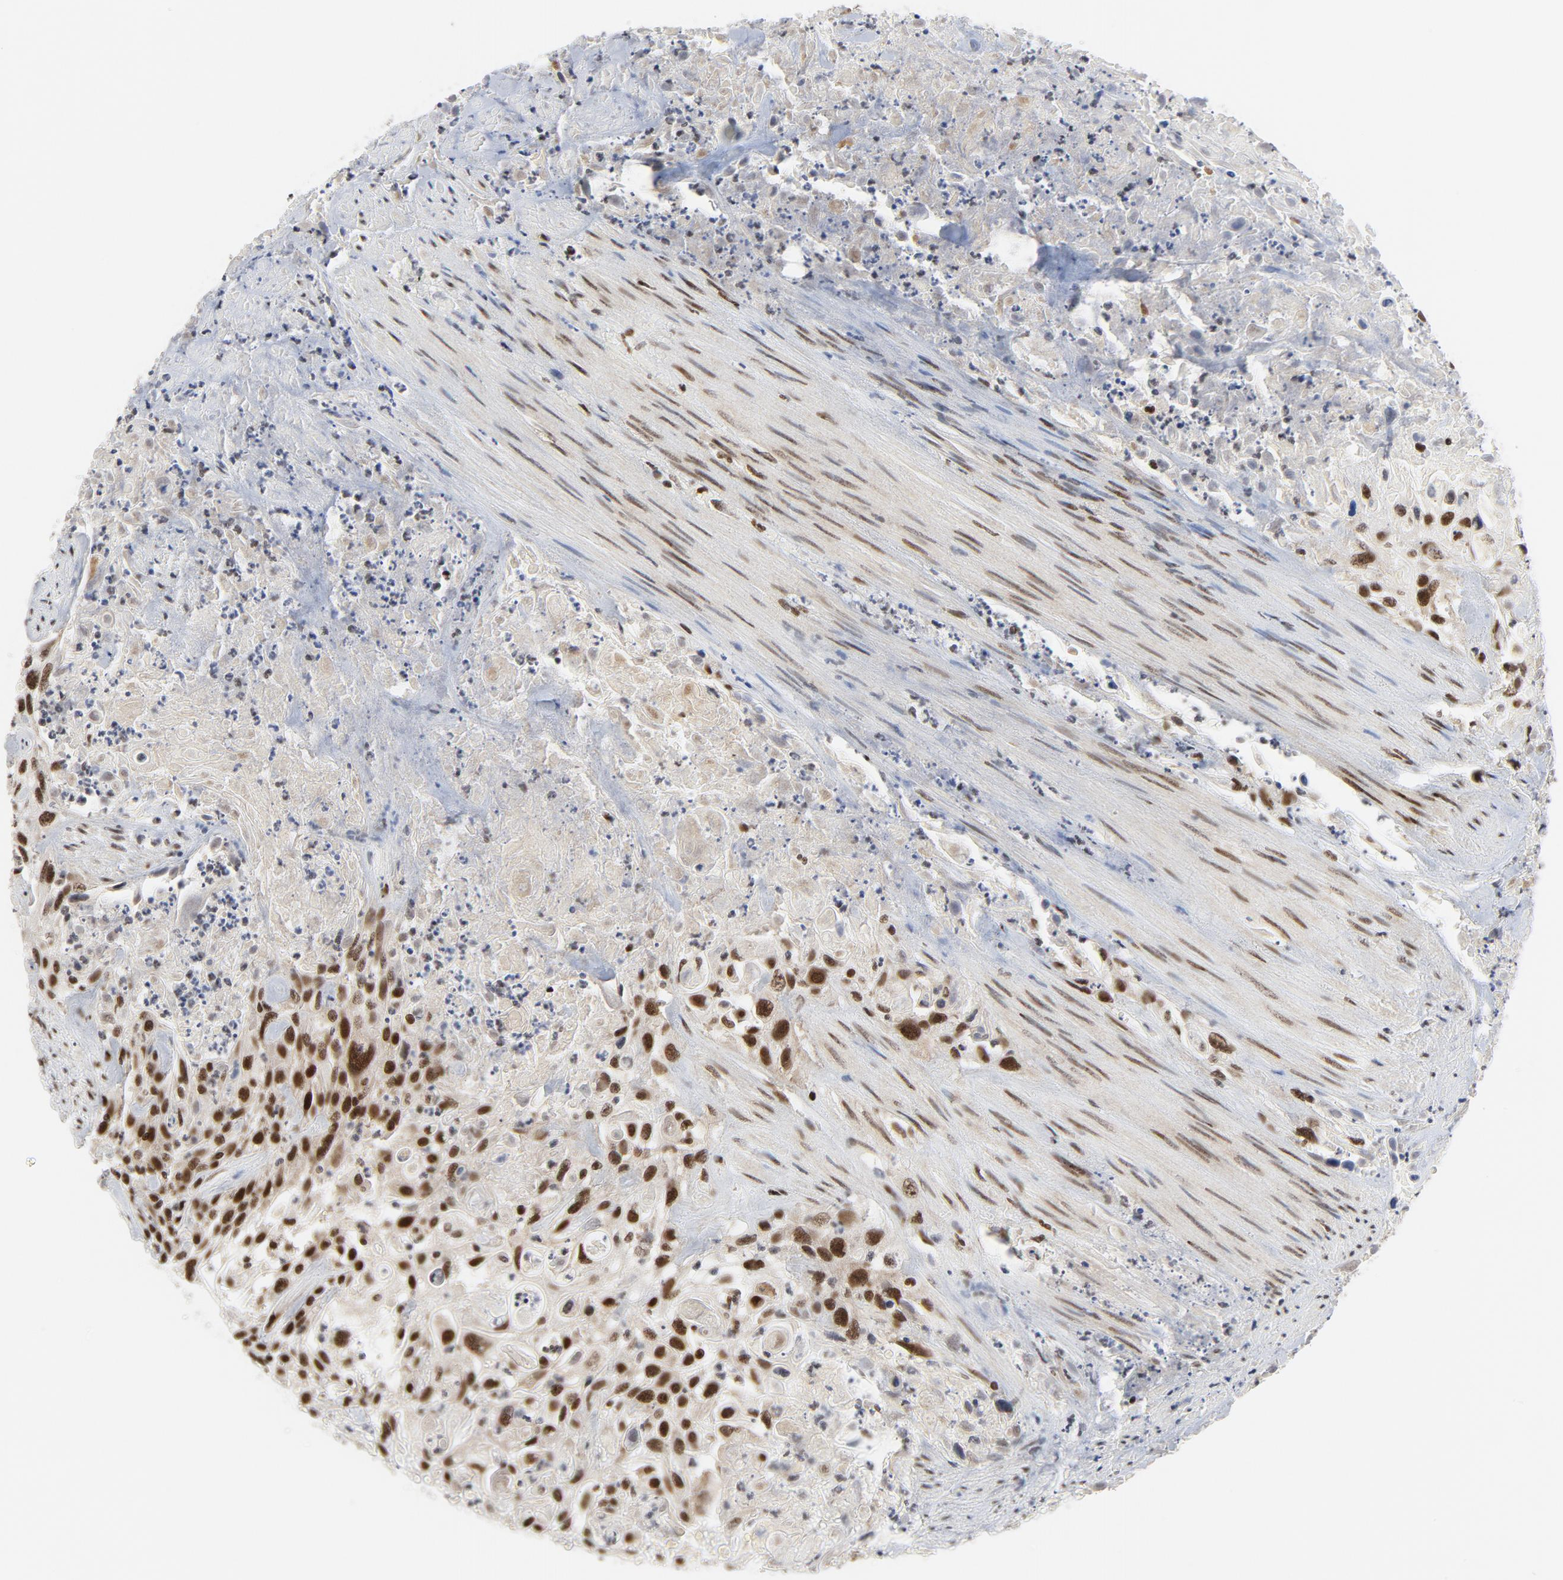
{"staining": {"intensity": "strong", "quantity": ">75%", "location": "nuclear"}, "tissue": "urothelial cancer", "cell_type": "Tumor cells", "image_type": "cancer", "snomed": [{"axis": "morphology", "description": "Urothelial carcinoma, High grade"}, {"axis": "topography", "description": "Urinary bladder"}], "caption": "A photomicrograph of human high-grade urothelial carcinoma stained for a protein demonstrates strong nuclear brown staining in tumor cells. The staining was performed using DAB, with brown indicating positive protein expression. Nuclei are stained blue with hematoxylin.", "gene": "ERCC1", "patient": {"sex": "female", "age": 84}}